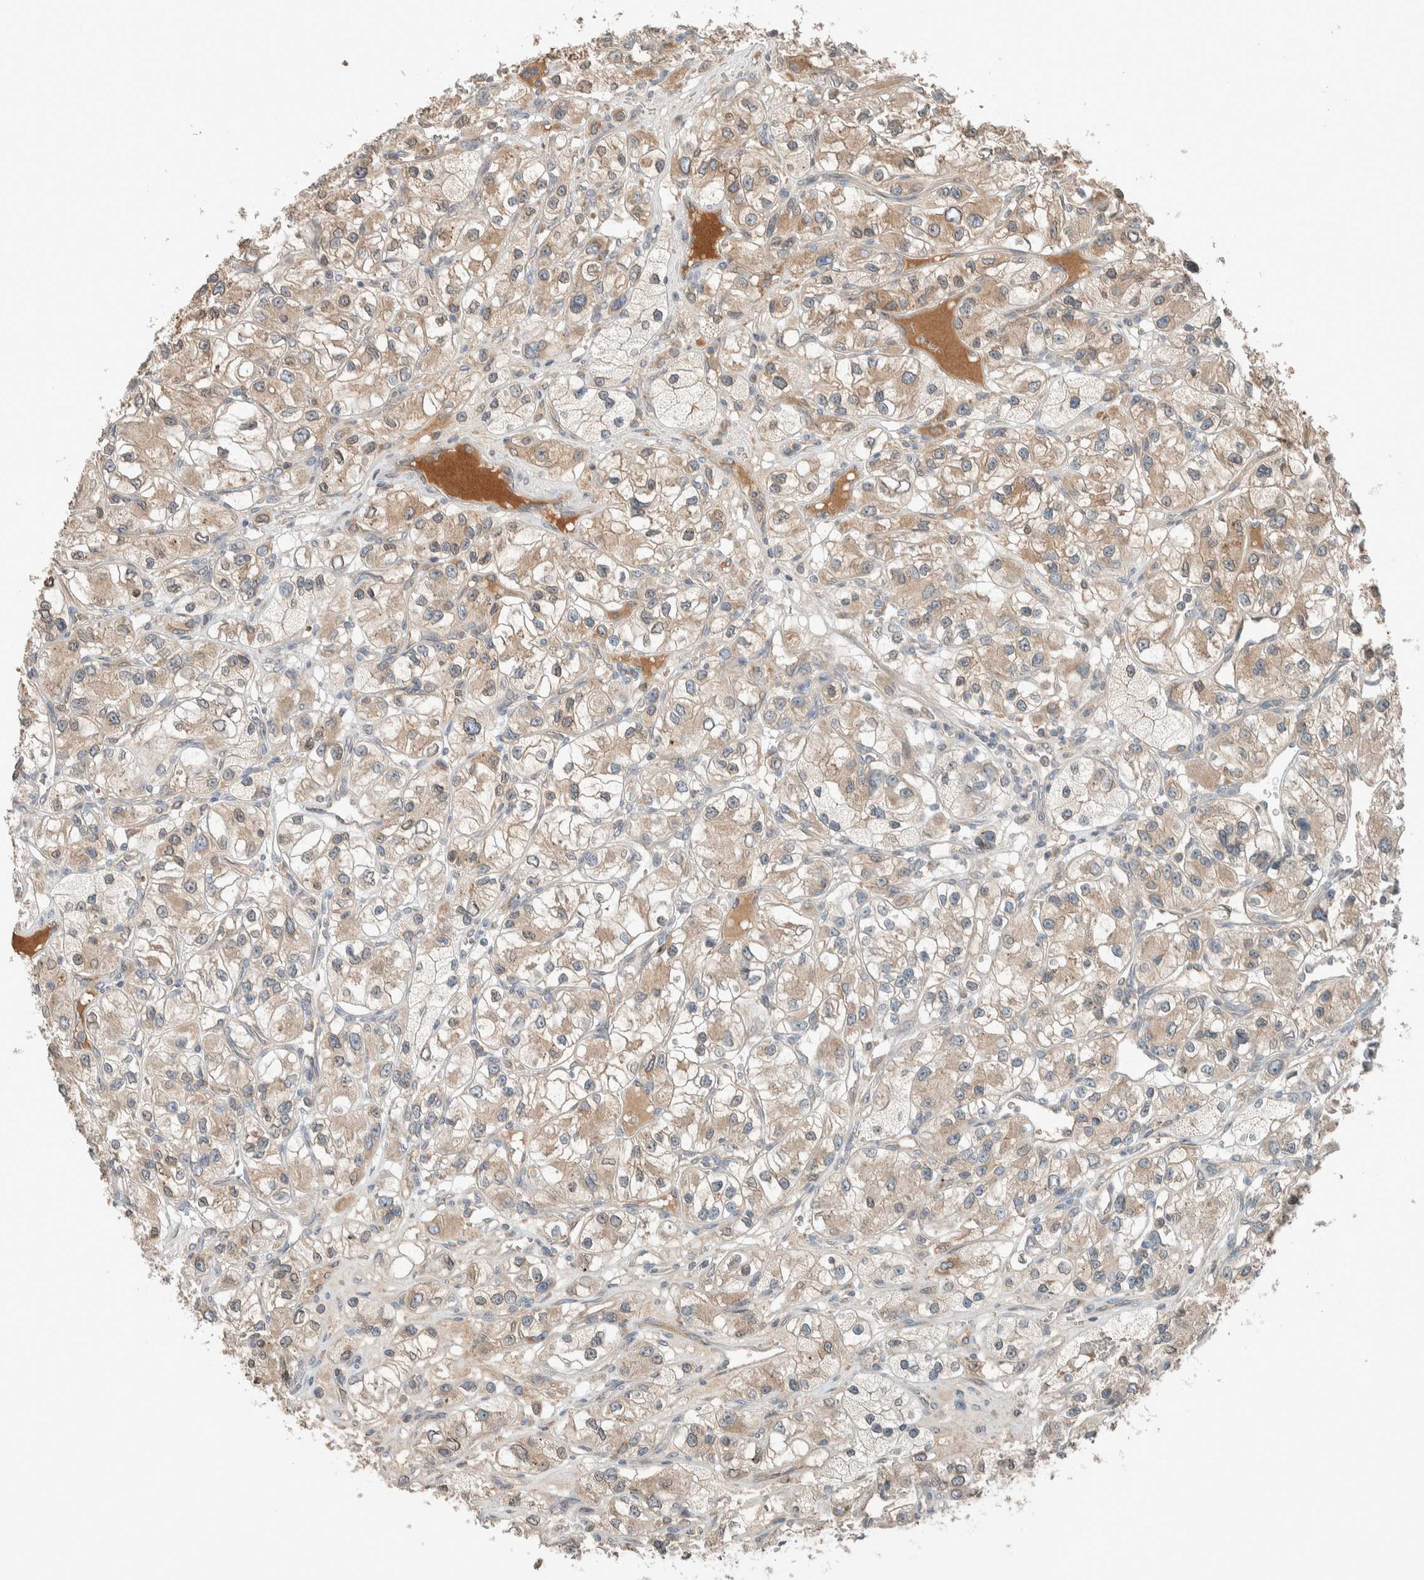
{"staining": {"intensity": "weak", "quantity": ">75%", "location": "cytoplasmic/membranous"}, "tissue": "renal cancer", "cell_type": "Tumor cells", "image_type": "cancer", "snomed": [{"axis": "morphology", "description": "Adenocarcinoma, NOS"}, {"axis": "topography", "description": "Kidney"}], "caption": "Brown immunohistochemical staining in human renal cancer (adenocarcinoma) exhibits weak cytoplasmic/membranous staining in approximately >75% of tumor cells.", "gene": "NBR1", "patient": {"sex": "female", "age": 57}}